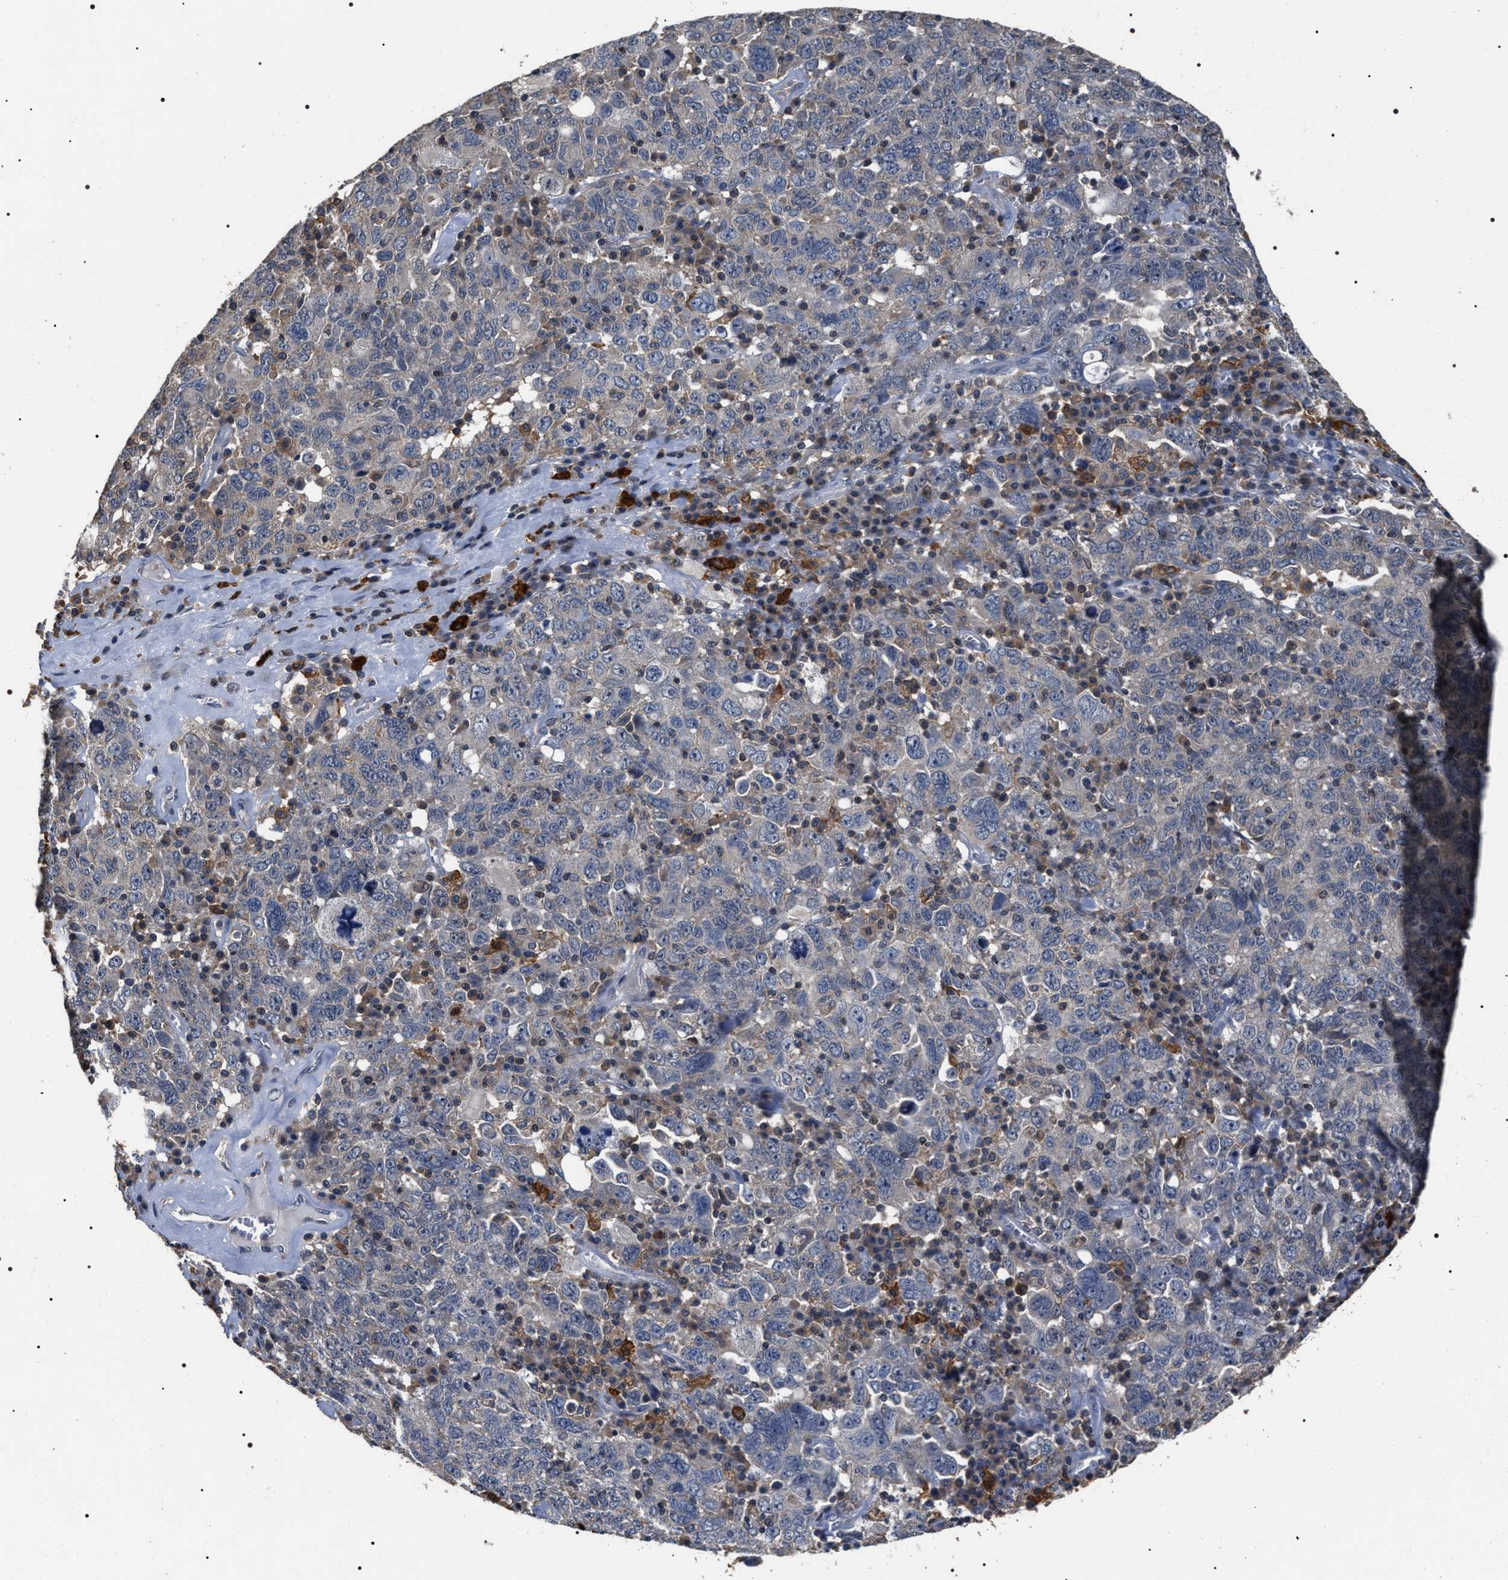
{"staining": {"intensity": "negative", "quantity": "none", "location": "none"}, "tissue": "ovarian cancer", "cell_type": "Tumor cells", "image_type": "cancer", "snomed": [{"axis": "morphology", "description": "Carcinoma, endometroid"}, {"axis": "topography", "description": "Ovary"}], "caption": "High magnification brightfield microscopy of ovarian endometroid carcinoma stained with DAB (3,3'-diaminobenzidine) (brown) and counterstained with hematoxylin (blue): tumor cells show no significant expression.", "gene": "UPF3A", "patient": {"sex": "female", "age": 62}}